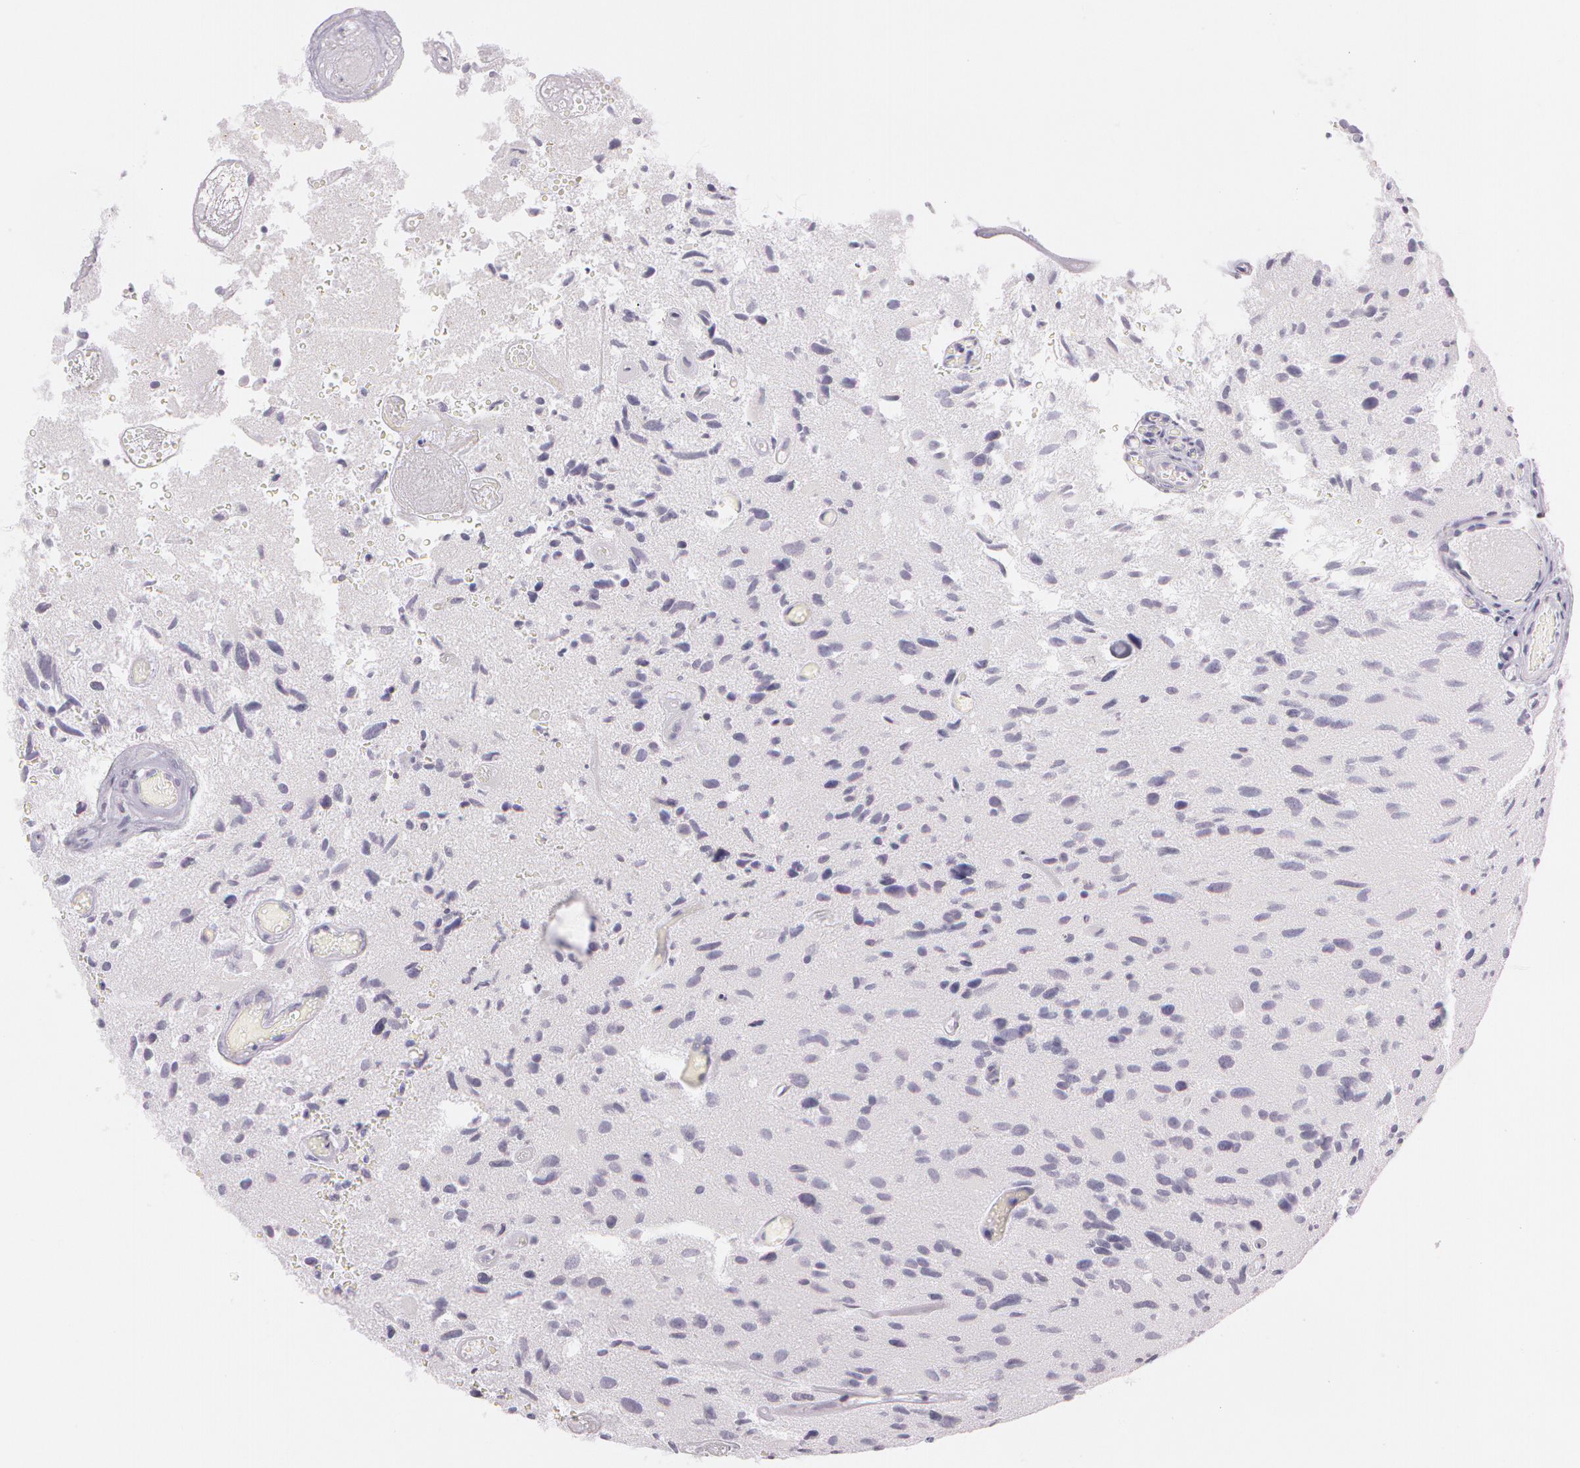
{"staining": {"intensity": "negative", "quantity": "none", "location": "none"}, "tissue": "glioma", "cell_type": "Tumor cells", "image_type": "cancer", "snomed": [{"axis": "morphology", "description": "Glioma, malignant, High grade"}, {"axis": "topography", "description": "Brain"}], "caption": "High magnification brightfield microscopy of glioma stained with DAB (brown) and counterstained with hematoxylin (blue): tumor cells show no significant expression. (IHC, brightfield microscopy, high magnification).", "gene": "OTC", "patient": {"sex": "male", "age": 69}}